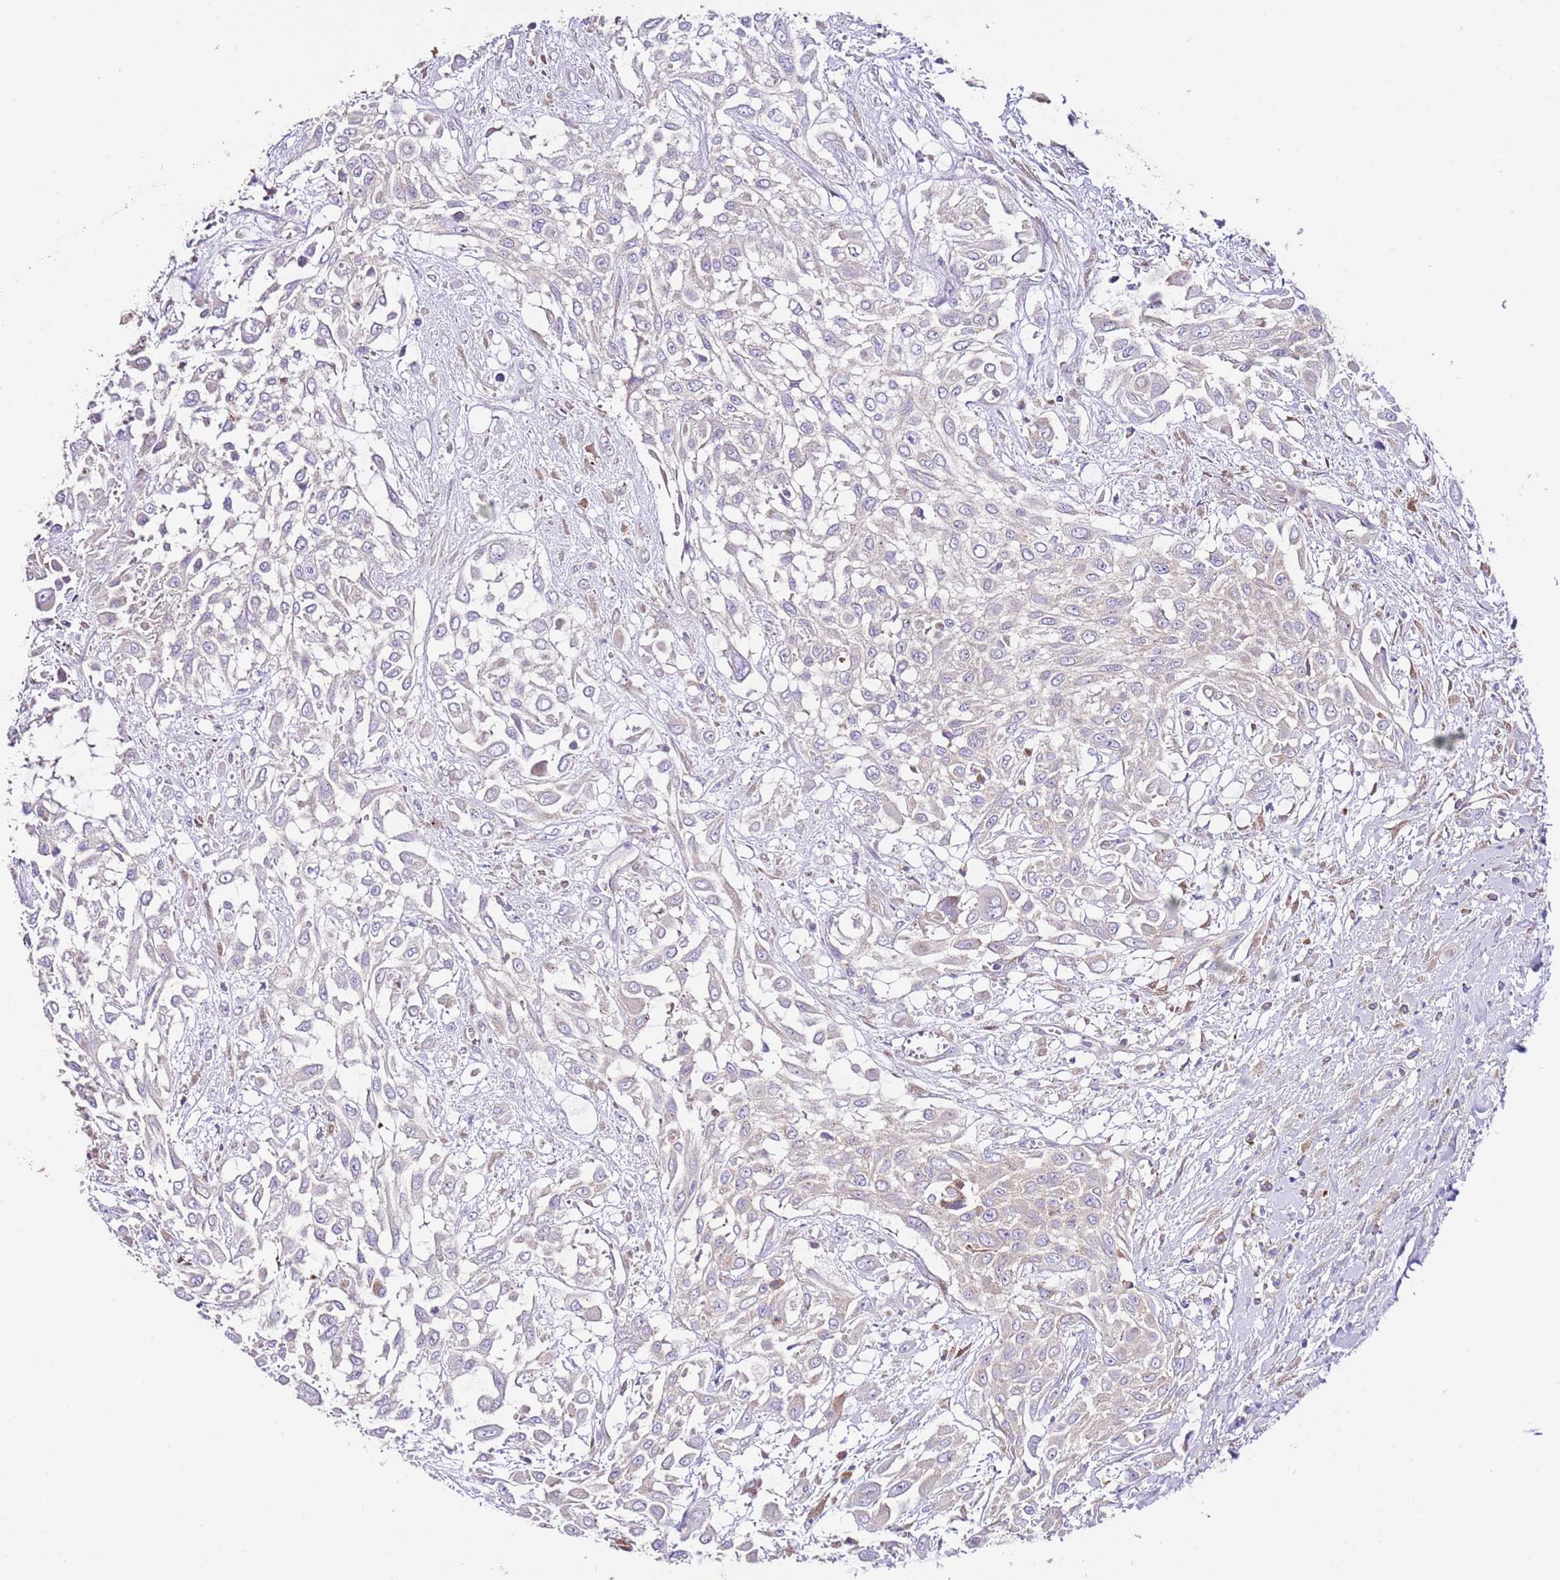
{"staining": {"intensity": "weak", "quantity": "25%-75%", "location": "cytoplasmic/membranous"}, "tissue": "urothelial cancer", "cell_type": "Tumor cells", "image_type": "cancer", "snomed": [{"axis": "morphology", "description": "Urothelial carcinoma, High grade"}, {"axis": "topography", "description": "Urinary bladder"}], "caption": "Protein staining exhibits weak cytoplasmic/membranous staining in approximately 25%-75% of tumor cells in high-grade urothelial carcinoma. (DAB IHC with brightfield microscopy, high magnification).", "gene": "RPS10", "patient": {"sex": "male", "age": 57}}